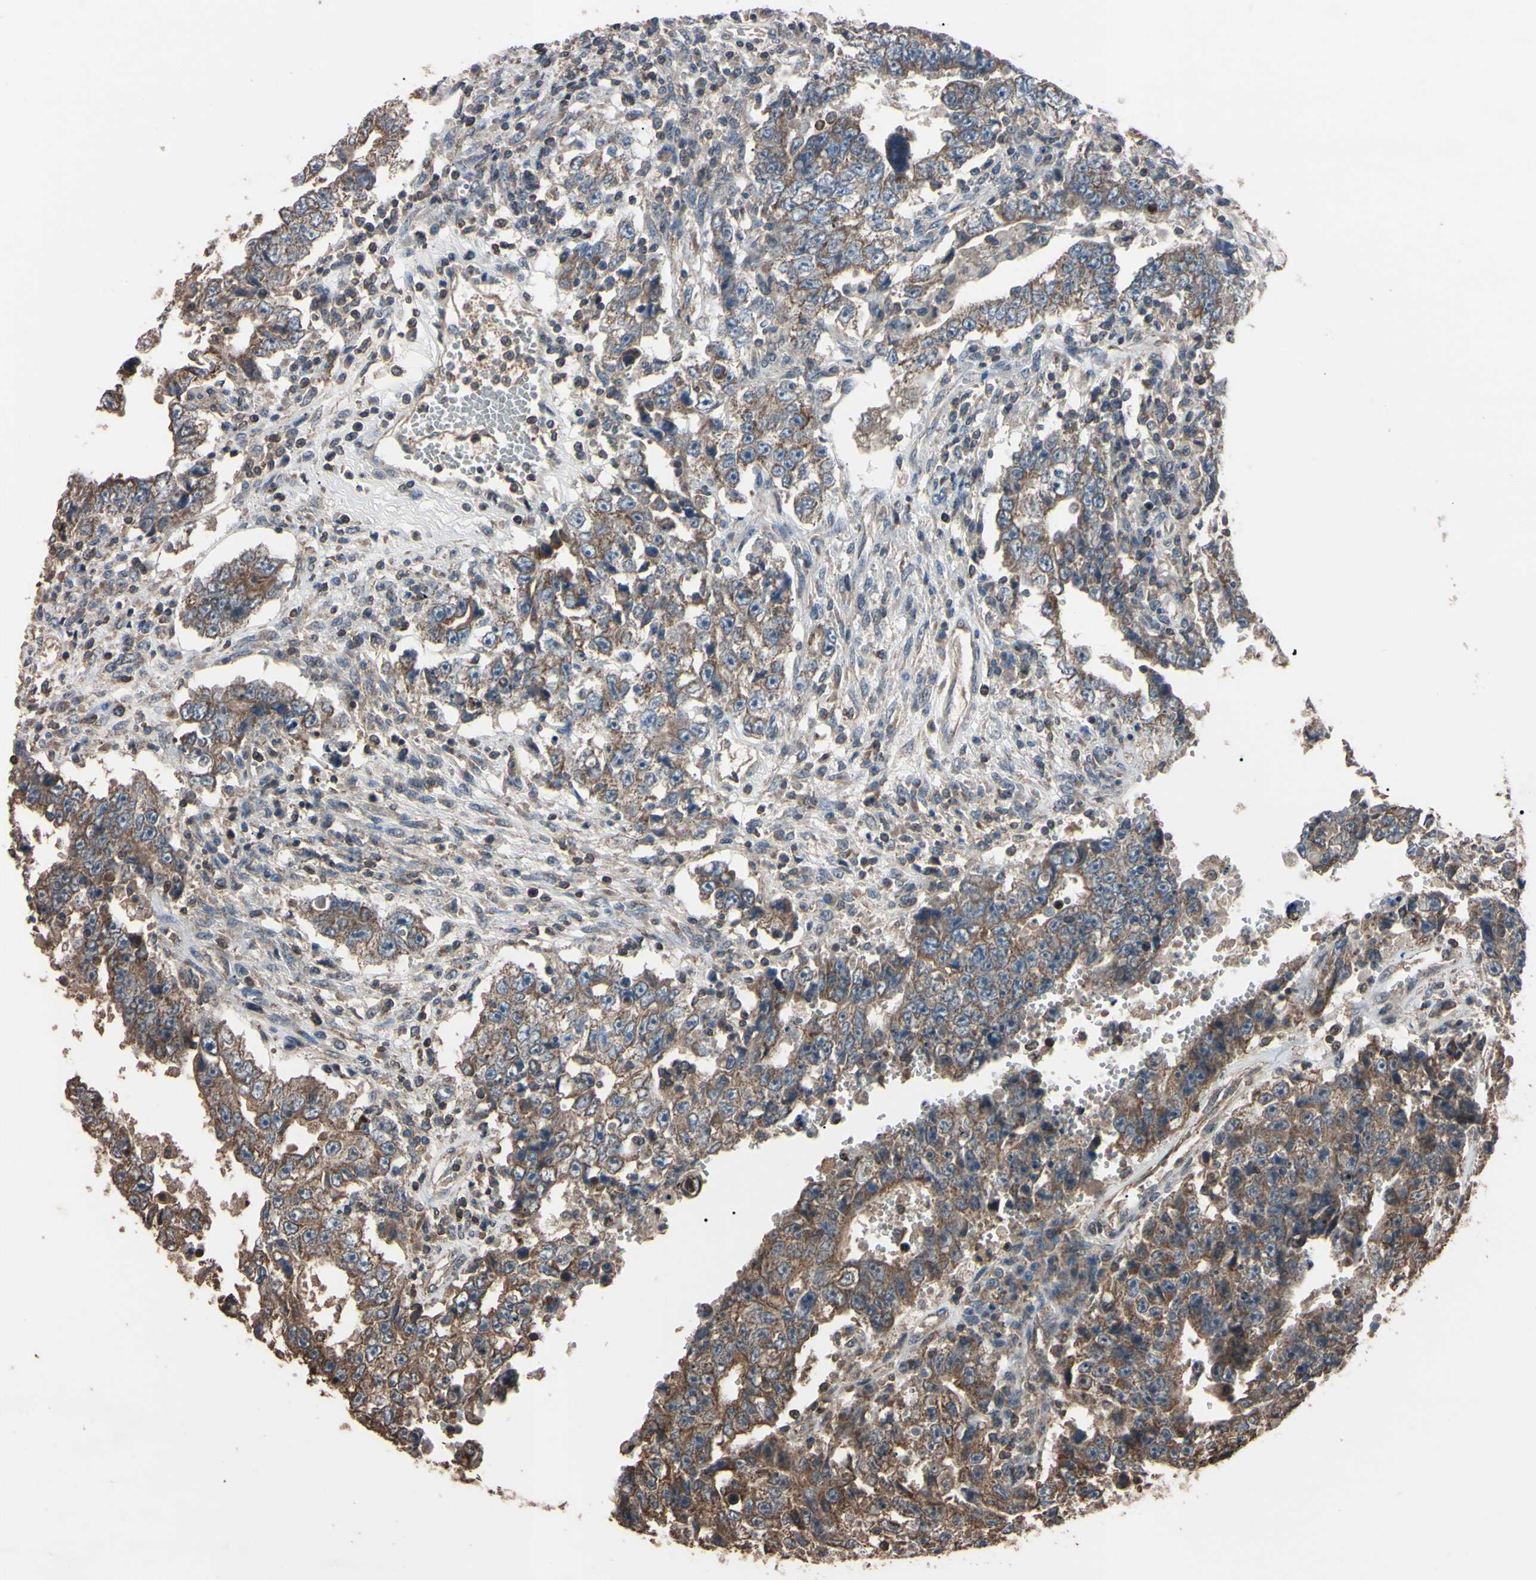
{"staining": {"intensity": "moderate", "quantity": "25%-75%", "location": "cytoplasmic/membranous"}, "tissue": "testis cancer", "cell_type": "Tumor cells", "image_type": "cancer", "snomed": [{"axis": "morphology", "description": "Carcinoma, Embryonal, NOS"}, {"axis": "topography", "description": "Testis"}], "caption": "Tumor cells reveal medium levels of moderate cytoplasmic/membranous positivity in approximately 25%-75% of cells in human testis embryonal carcinoma.", "gene": "TNFRSF1A", "patient": {"sex": "male", "age": 26}}